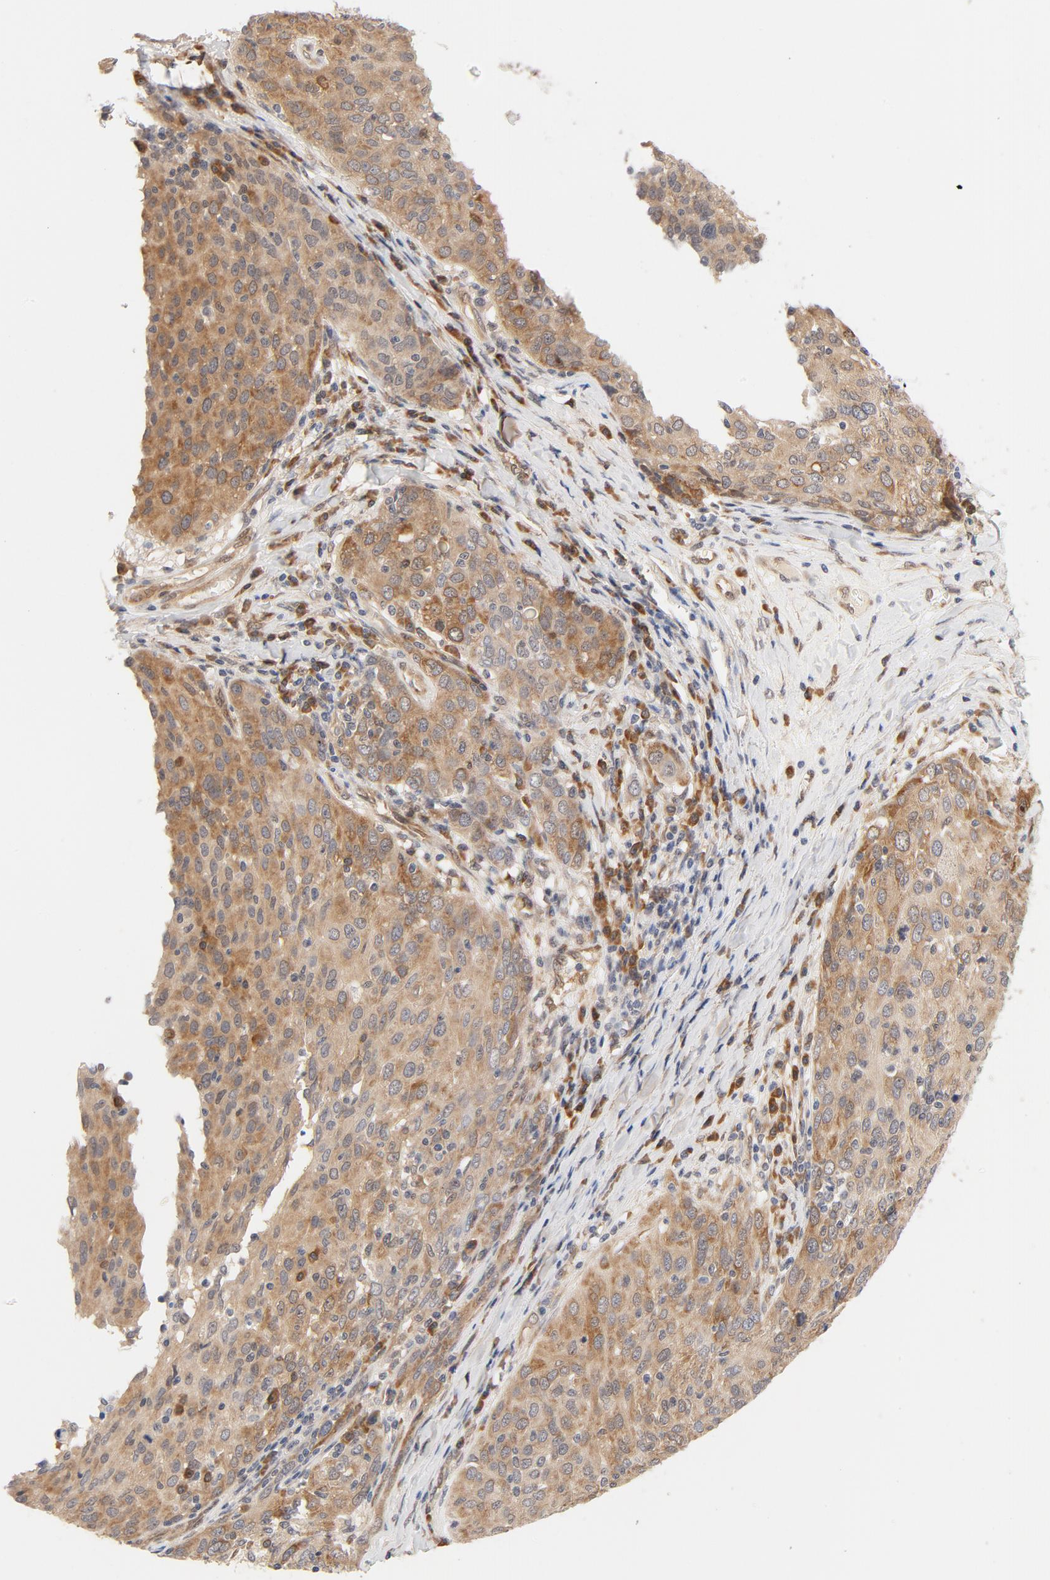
{"staining": {"intensity": "moderate", "quantity": ">75%", "location": "cytoplasmic/membranous"}, "tissue": "ovarian cancer", "cell_type": "Tumor cells", "image_type": "cancer", "snomed": [{"axis": "morphology", "description": "Carcinoma, endometroid"}, {"axis": "topography", "description": "Ovary"}], "caption": "This is a photomicrograph of immunohistochemistry (IHC) staining of ovarian endometroid carcinoma, which shows moderate staining in the cytoplasmic/membranous of tumor cells.", "gene": "EIF4E", "patient": {"sex": "female", "age": 50}}